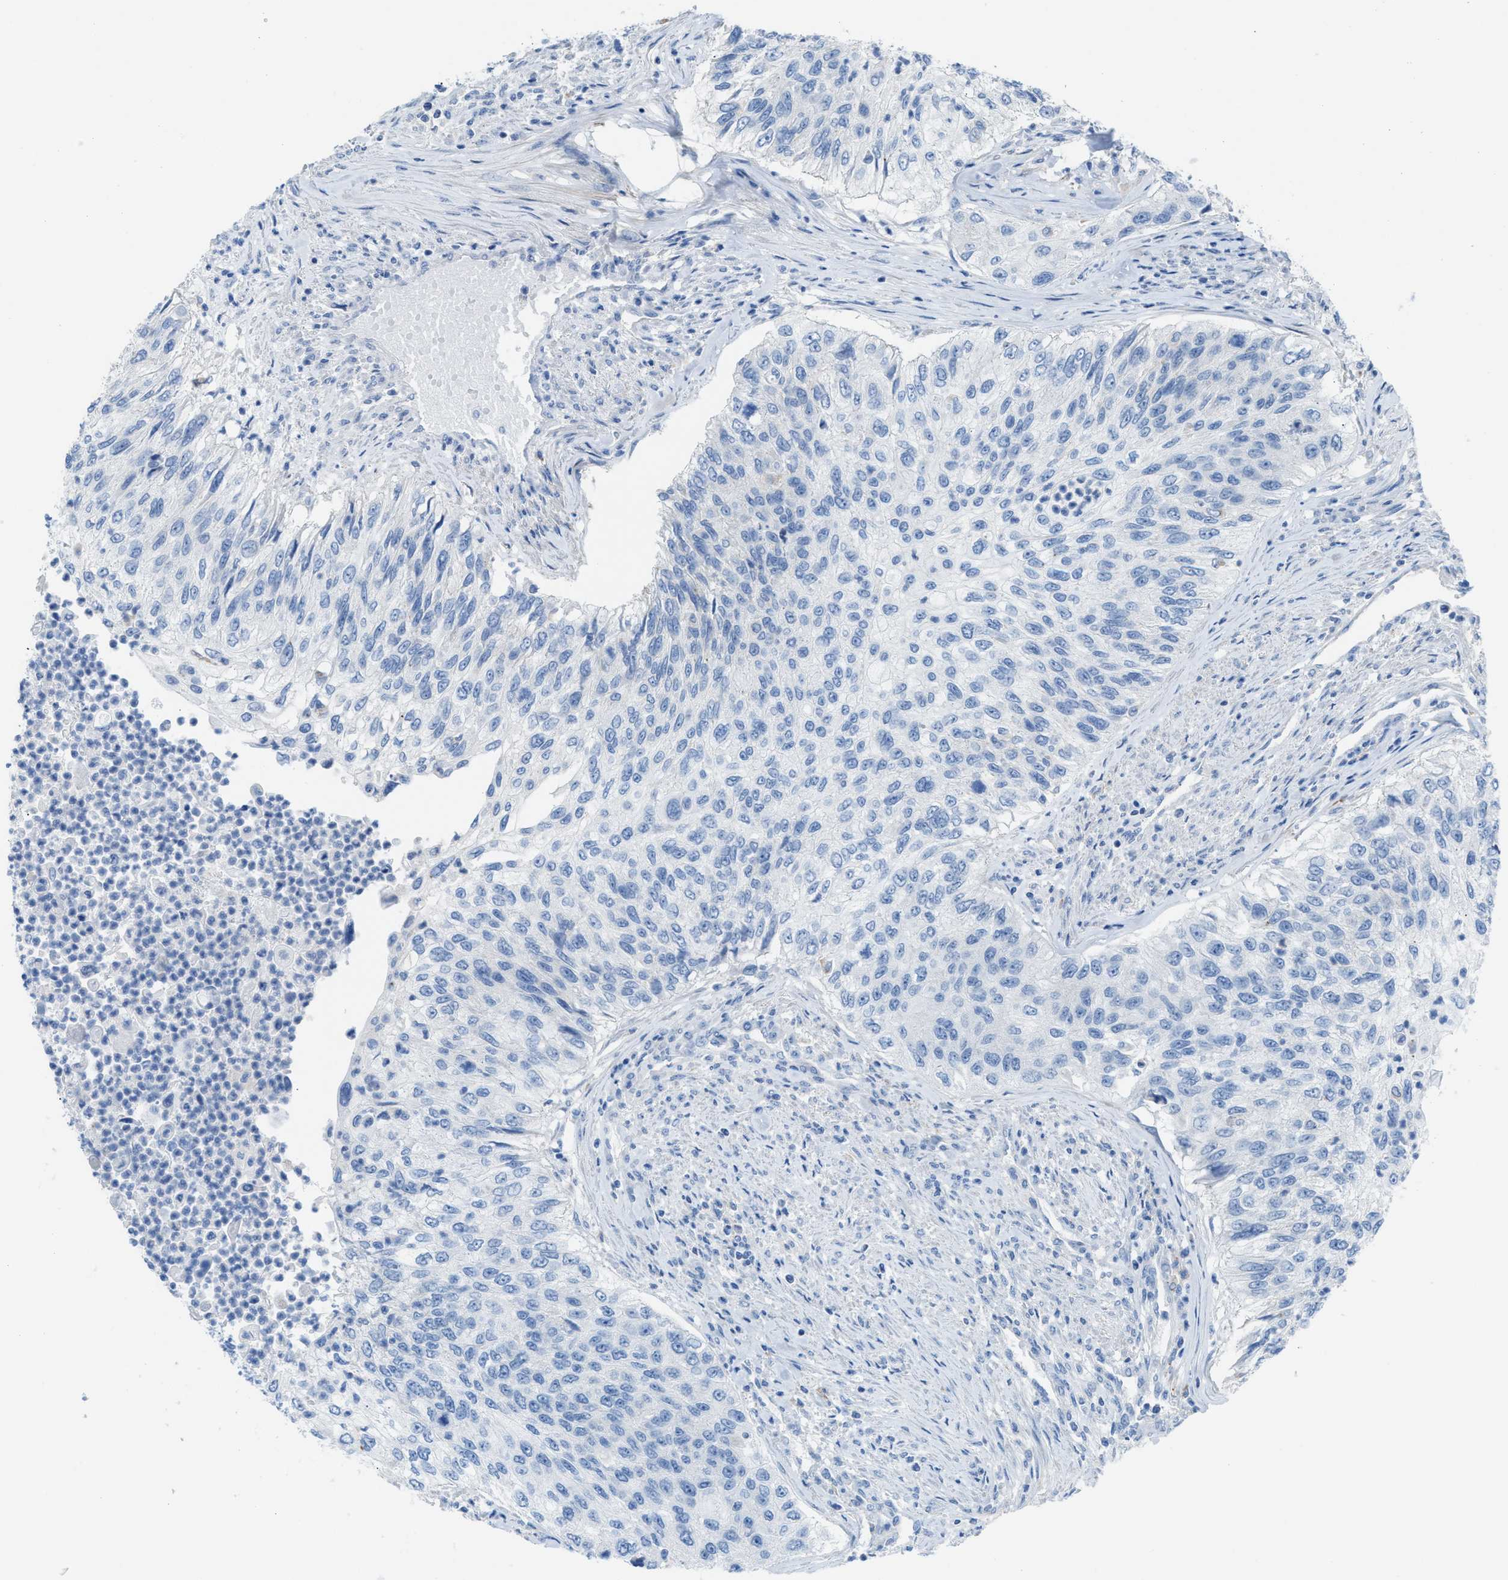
{"staining": {"intensity": "negative", "quantity": "none", "location": "none"}, "tissue": "urothelial cancer", "cell_type": "Tumor cells", "image_type": "cancer", "snomed": [{"axis": "morphology", "description": "Urothelial carcinoma, High grade"}, {"axis": "topography", "description": "Urinary bladder"}], "caption": "DAB (3,3'-diaminobenzidine) immunohistochemical staining of human urothelial carcinoma (high-grade) shows no significant positivity in tumor cells. (Immunohistochemistry, brightfield microscopy, high magnification).", "gene": "ASPA", "patient": {"sex": "female", "age": 60}}